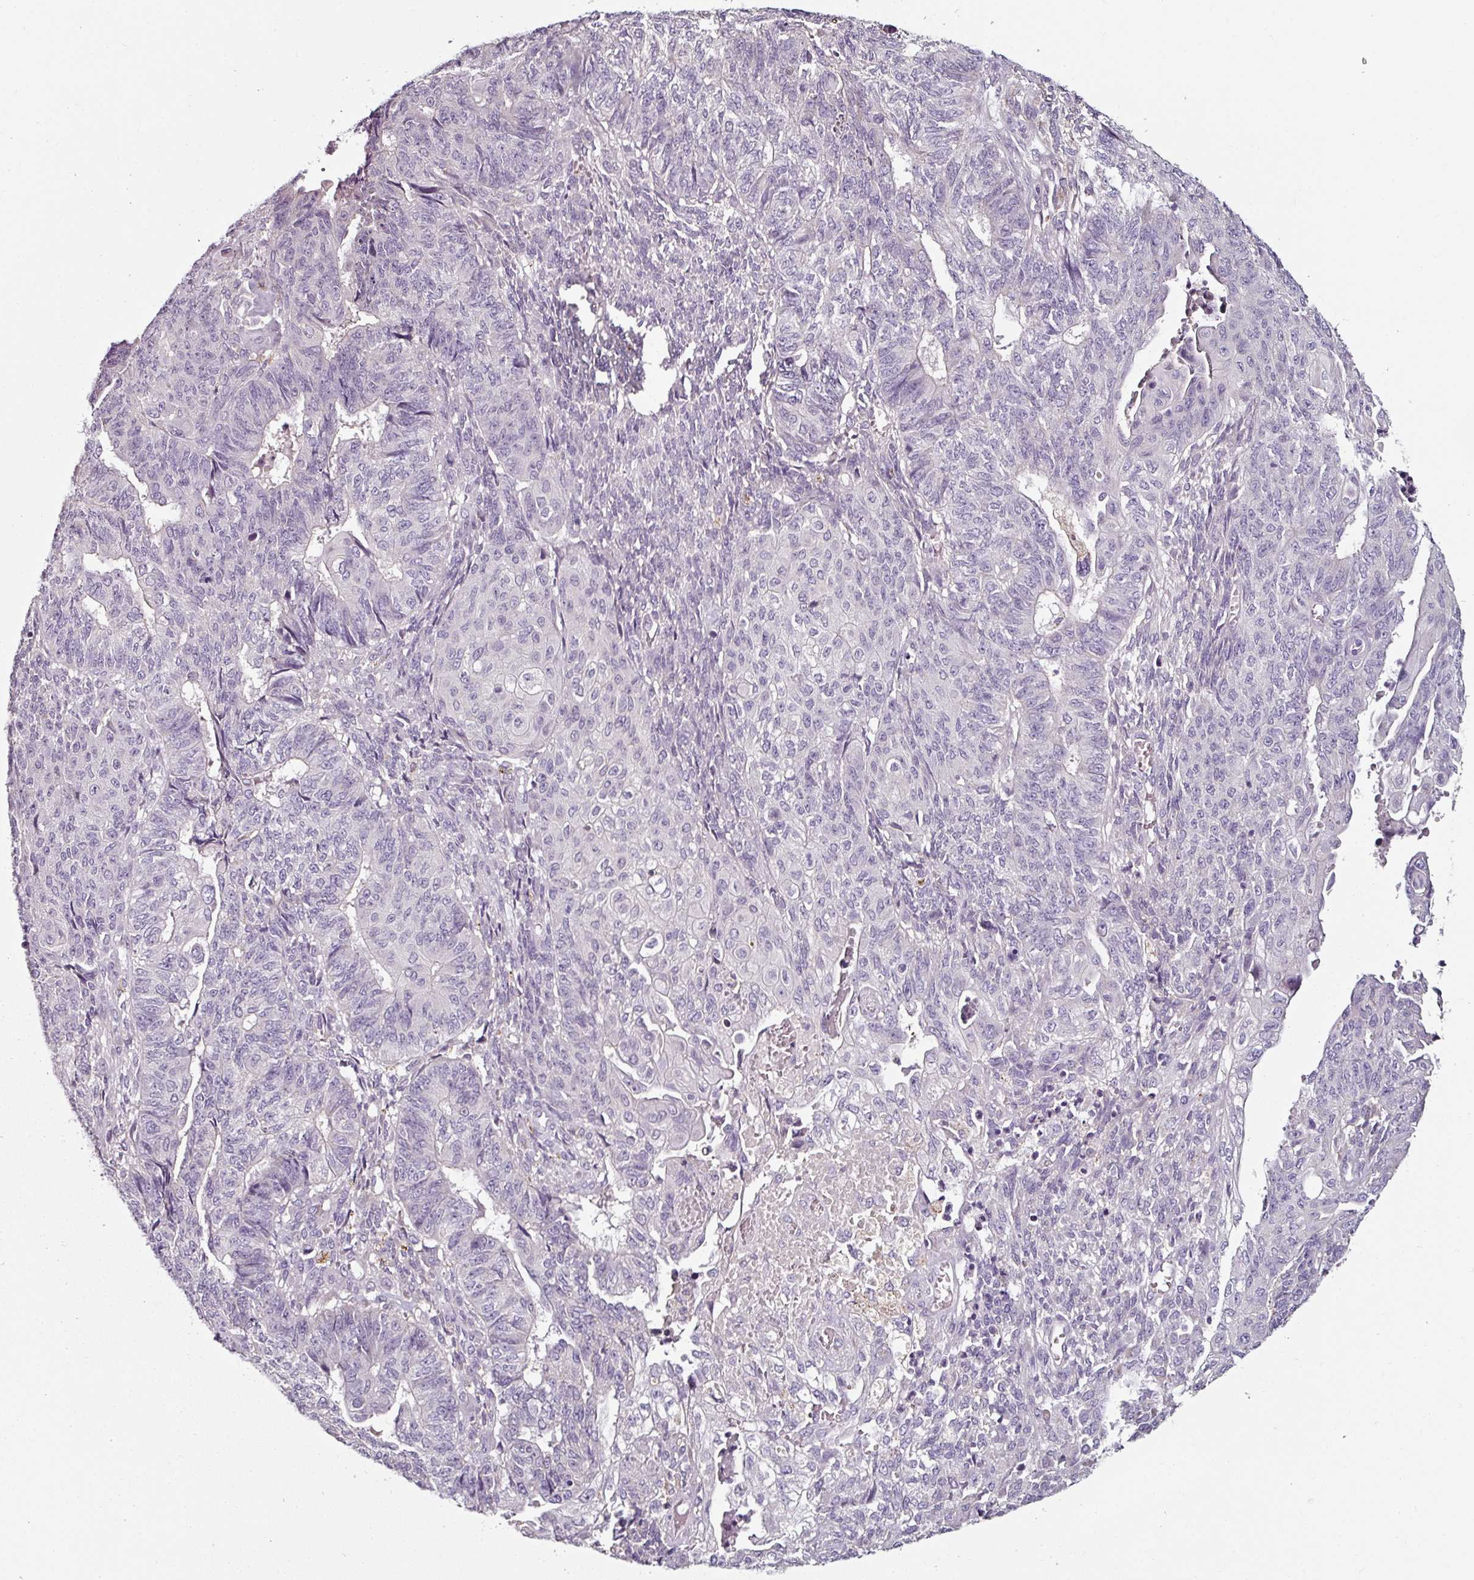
{"staining": {"intensity": "negative", "quantity": "none", "location": "none"}, "tissue": "endometrial cancer", "cell_type": "Tumor cells", "image_type": "cancer", "snomed": [{"axis": "morphology", "description": "Adenocarcinoma, NOS"}, {"axis": "topography", "description": "Endometrium"}], "caption": "Immunohistochemical staining of human adenocarcinoma (endometrial) demonstrates no significant positivity in tumor cells. (DAB IHC with hematoxylin counter stain).", "gene": "CAP2", "patient": {"sex": "female", "age": 32}}